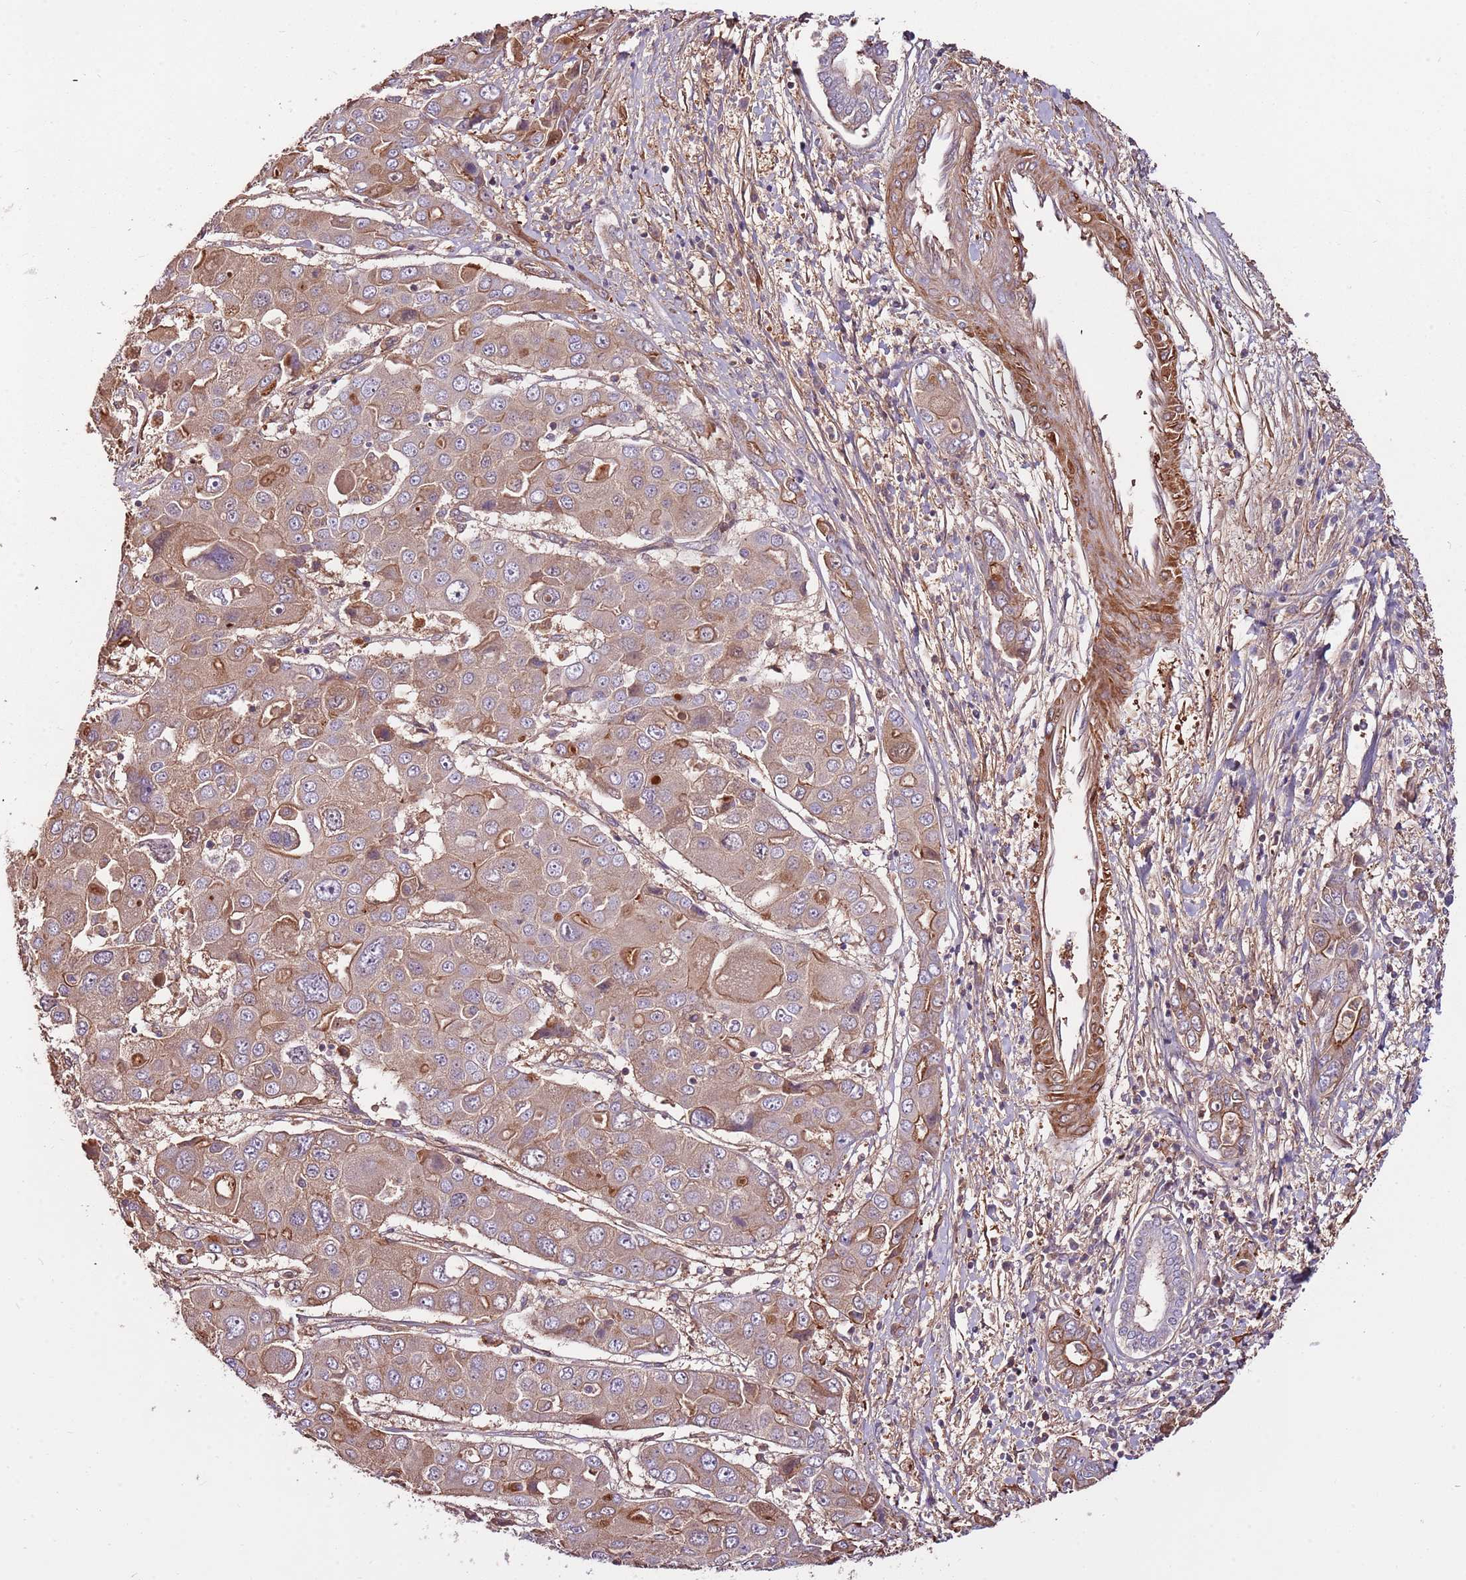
{"staining": {"intensity": "weak", "quantity": ">75%", "location": "cytoplasmic/membranous"}, "tissue": "liver cancer", "cell_type": "Tumor cells", "image_type": "cancer", "snomed": [{"axis": "morphology", "description": "Cholangiocarcinoma"}, {"axis": "topography", "description": "Liver"}], "caption": "Tumor cells demonstrate weak cytoplasmic/membranous staining in about >75% of cells in cholangiocarcinoma (liver).", "gene": "DENR", "patient": {"sex": "male", "age": 67}}